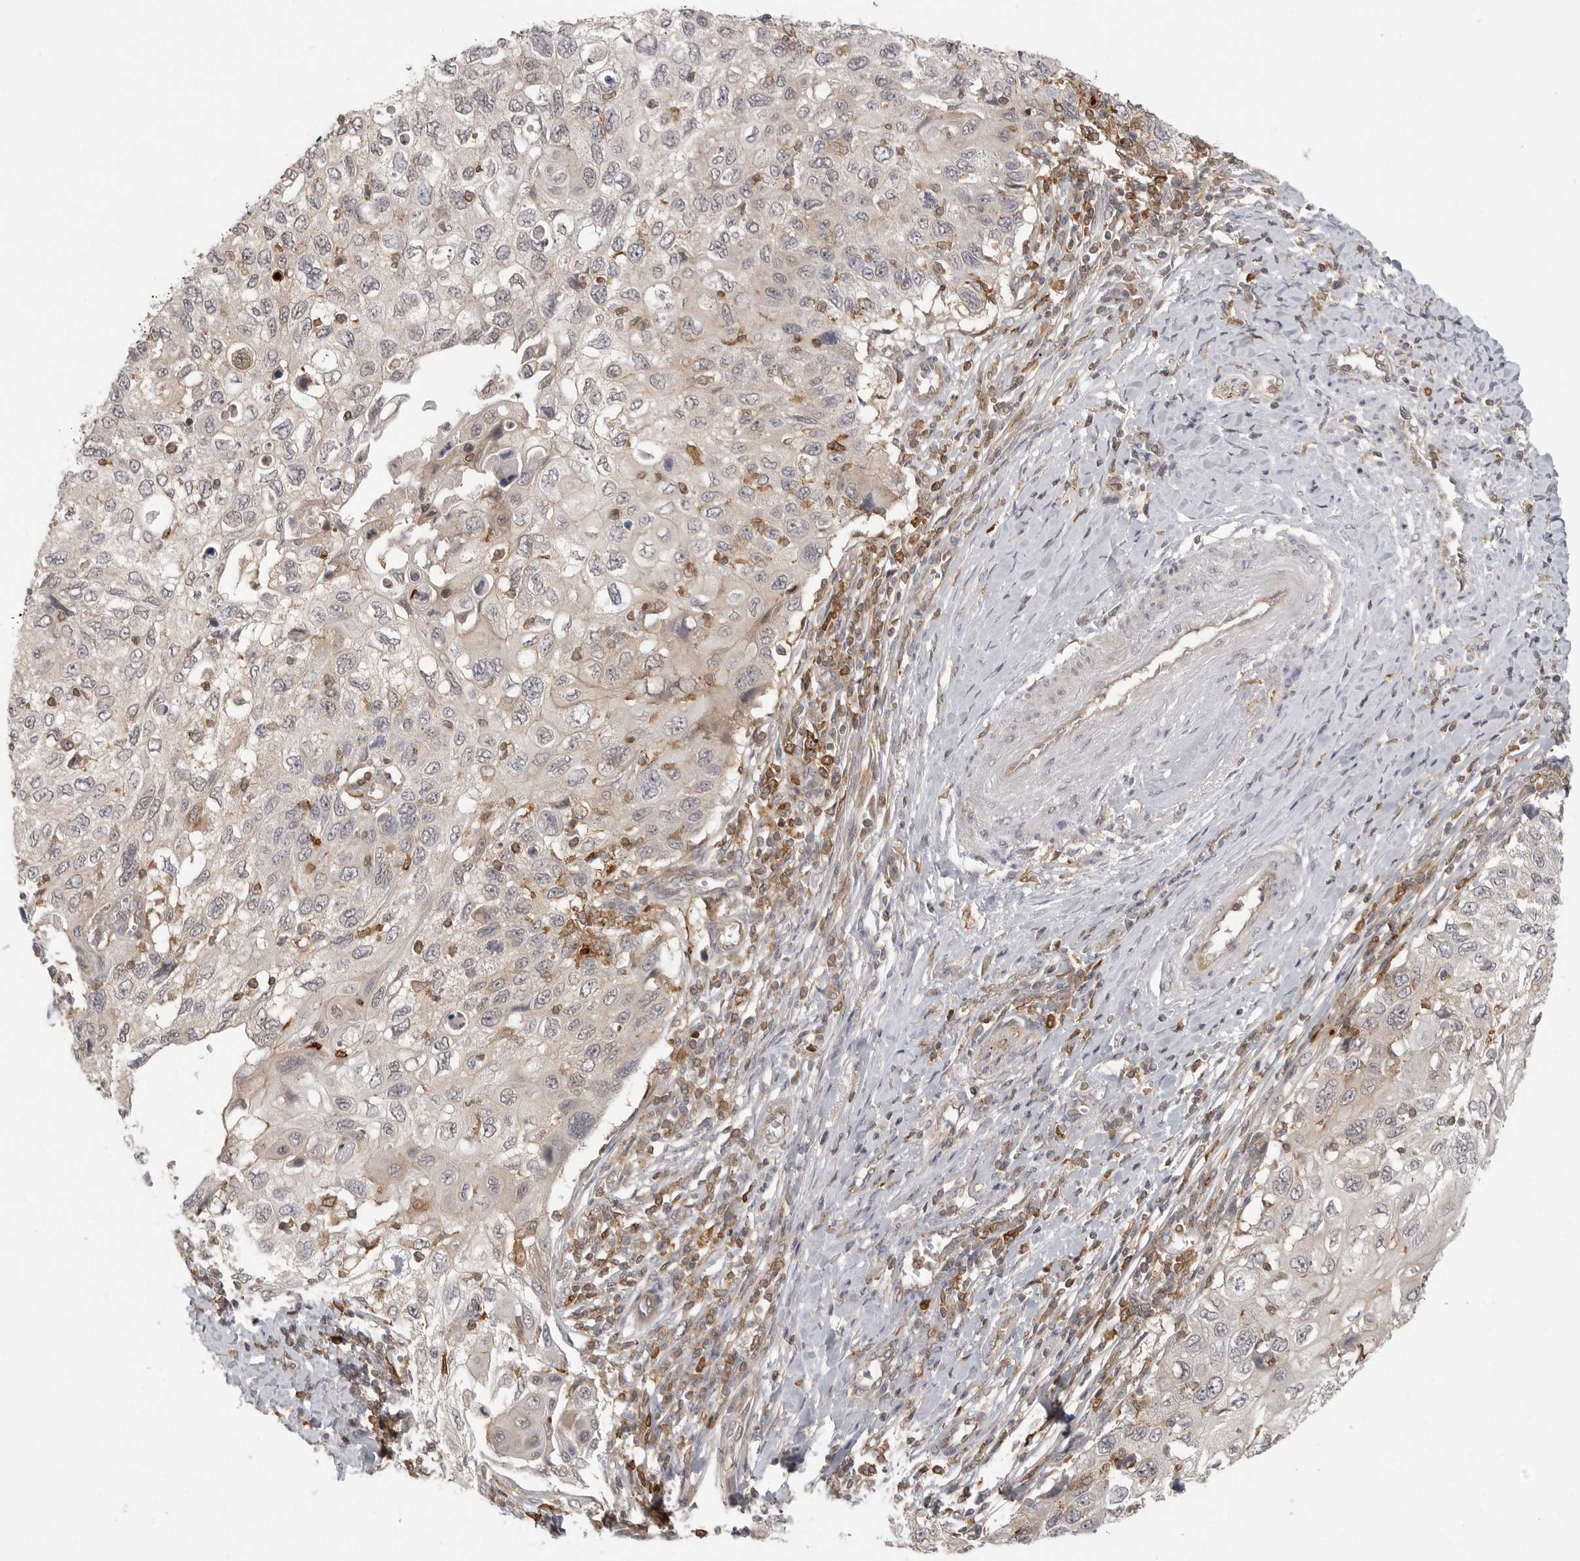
{"staining": {"intensity": "negative", "quantity": "none", "location": "none"}, "tissue": "cervical cancer", "cell_type": "Tumor cells", "image_type": "cancer", "snomed": [{"axis": "morphology", "description": "Squamous cell carcinoma, NOS"}, {"axis": "topography", "description": "Cervix"}], "caption": "Squamous cell carcinoma (cervical) stained for a protein using IHC exhibits no positivity tumor cells.", "gene": "DBNL", "patient": {"sex": "female", "age": 70}}